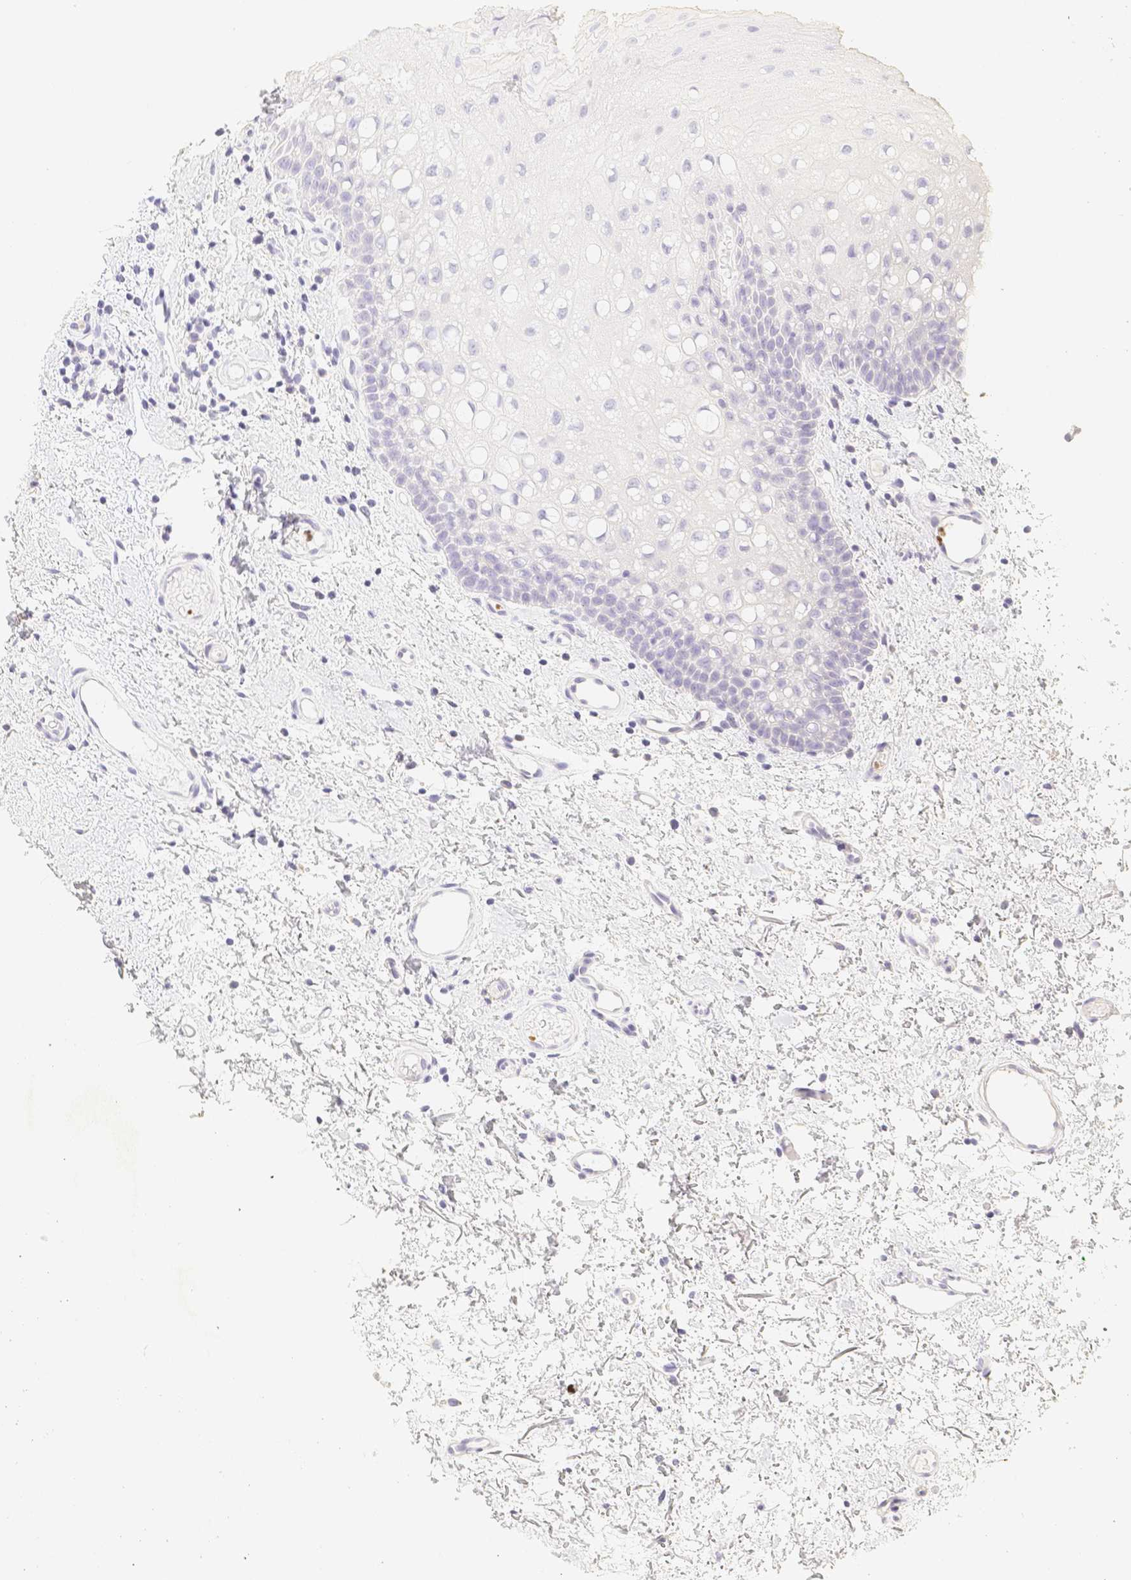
{"staining": {"intensity": "negative", "quantity": "none", "location": "none"}, "tissue": "oral mucosa", "cell_type": "Squamous epithelial cells", "image_type": "normal", "snomed": [{"axis": "morphology", "description": "Normal tissue, NOS"}, {"axis": "morphology", "description": "Squamous cell carcinoma, NOS"}, {"axis": "topography", "description": "Oral tissue"}, {"axis": "topography", "description": "Salivary gland"}, {"axis": "topography", "description": "Head-Neck"}], "caption": "This histopathology image is of benign oral mucosa stained with immunohistochemistry to label a protein in brown with the nuclei are counter-stained blue. There is no expression in squamous epithelial cells. Brightfield microscopy of immunohistochemistry (IHC) stained with DAB (3,3'-diaminobenzidine) (brown) and hematoxylin (blue), captured at high magnification.", "gene": "PADI4", "patient": {"sex": "female", "age": 62}}